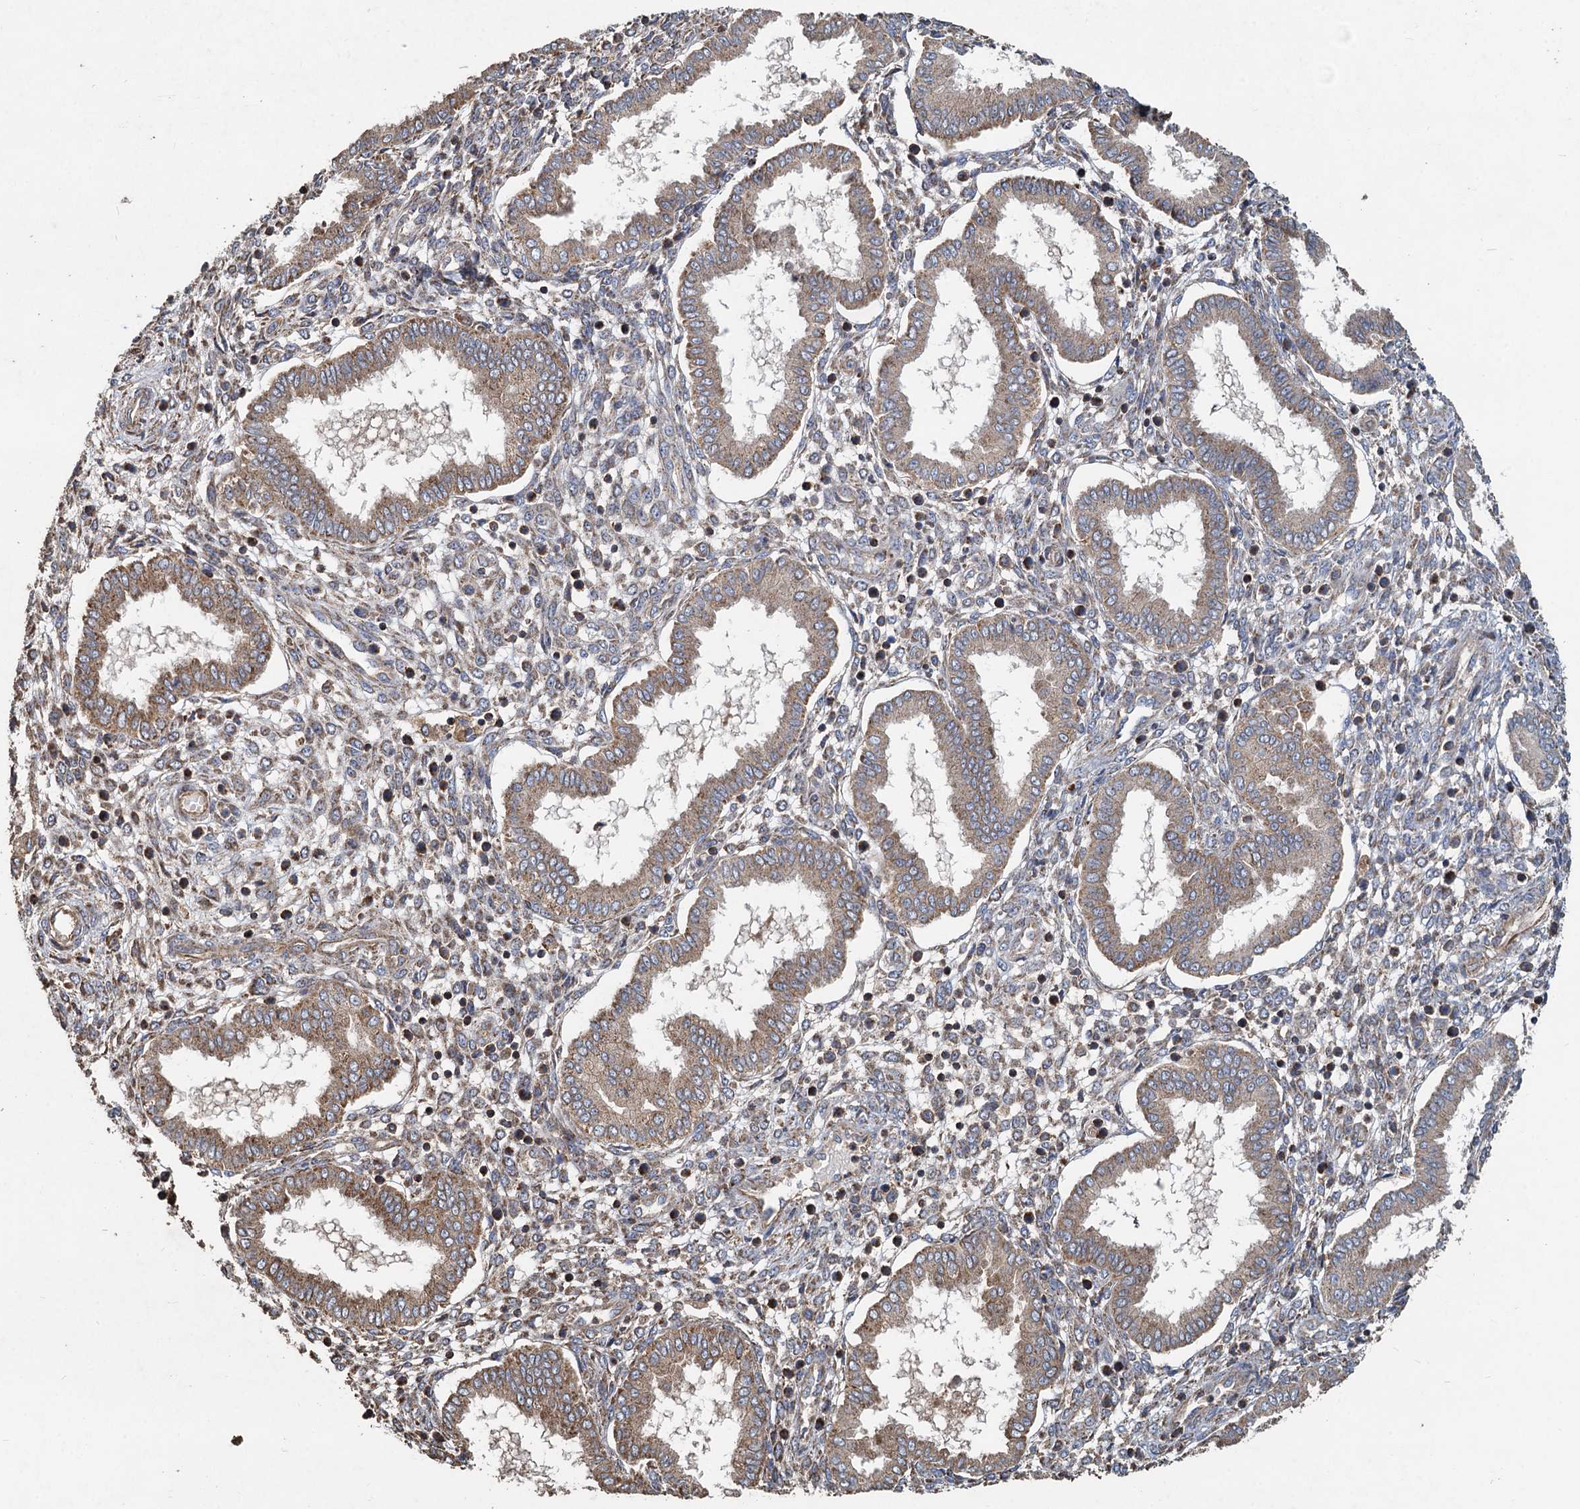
{"staining": {"intensity": "moderate", "quantity": "25%-75%", "location": "cytoplasmic/membranous"}, "tissue": "endometrium", "cell_type": "Cells in endometrial stroma", "image_type": "normal", "snomed": [{"axis": "morphology", "description": "Normal tissue, NOS"}, {"axis": "topography", "description": "Endometrium"}], "caption": "This image displays IHC staining of benign human endometrium, with medium moderate cytoplasmic/membranous staining in about 25%-75% of cells in endometrial stroma.", "gene": "SDS", "patient": {"sex": "female", "age": 24}}